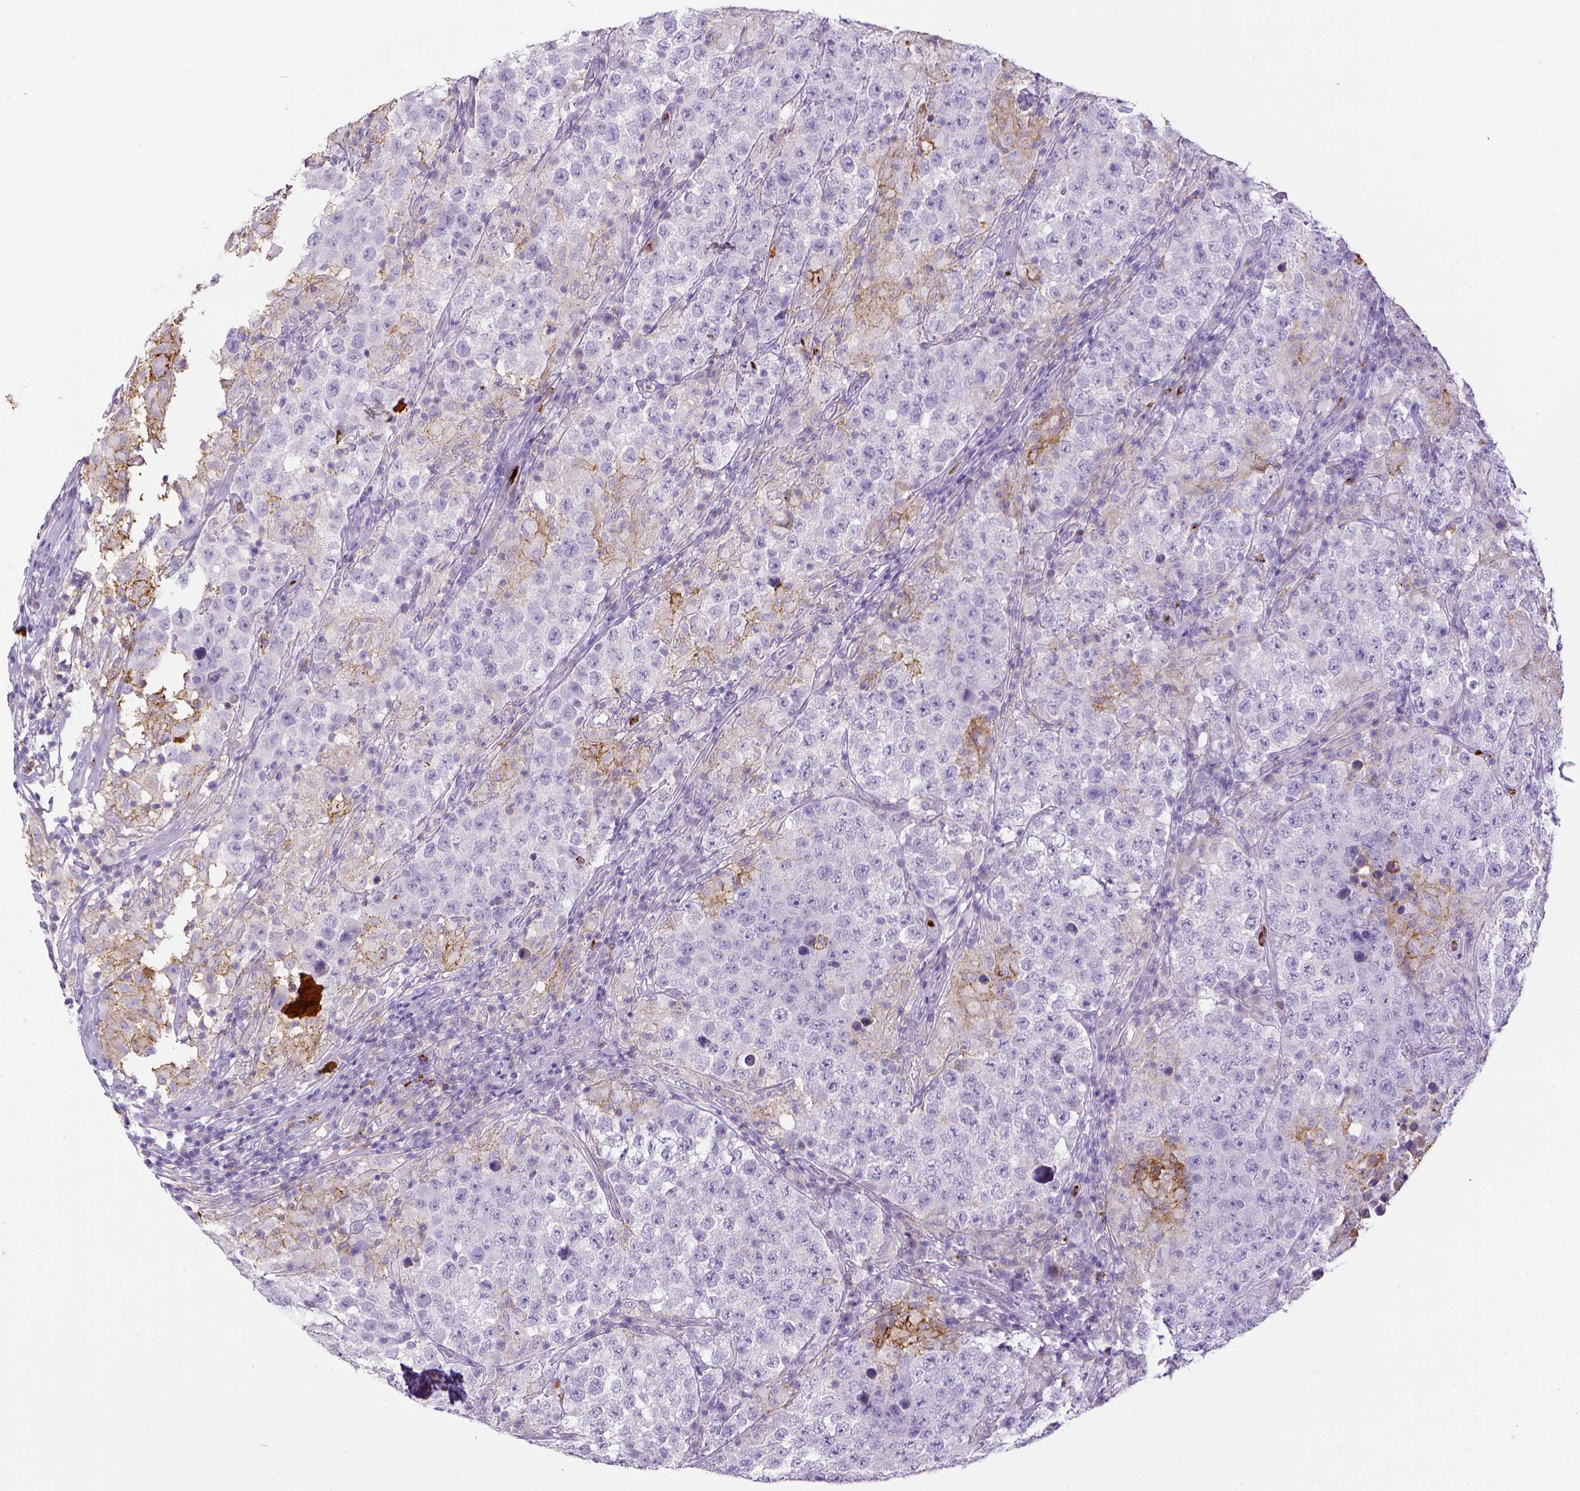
{"staining": {"intensity": "negative", "quantity": "none", "location": "none"}, "tissue": "testis cancer", "cell_type": "Tumor cells", "image_type": "cancer", "snomed": [{"axis": "morphology", "description": "Seminoma, NOS"}, {"axis": "morphology", "description": "Carcinoma, Embryonal, NOS"}, {"axis": "topography", "description": "Testis"}], "caption": "Immunohistochemical staining of seminoma (testis) exhibits no significant positivity in tumor cells.", "gene": "ITGAM", "patient": {"sex": "male", "age": 41}}